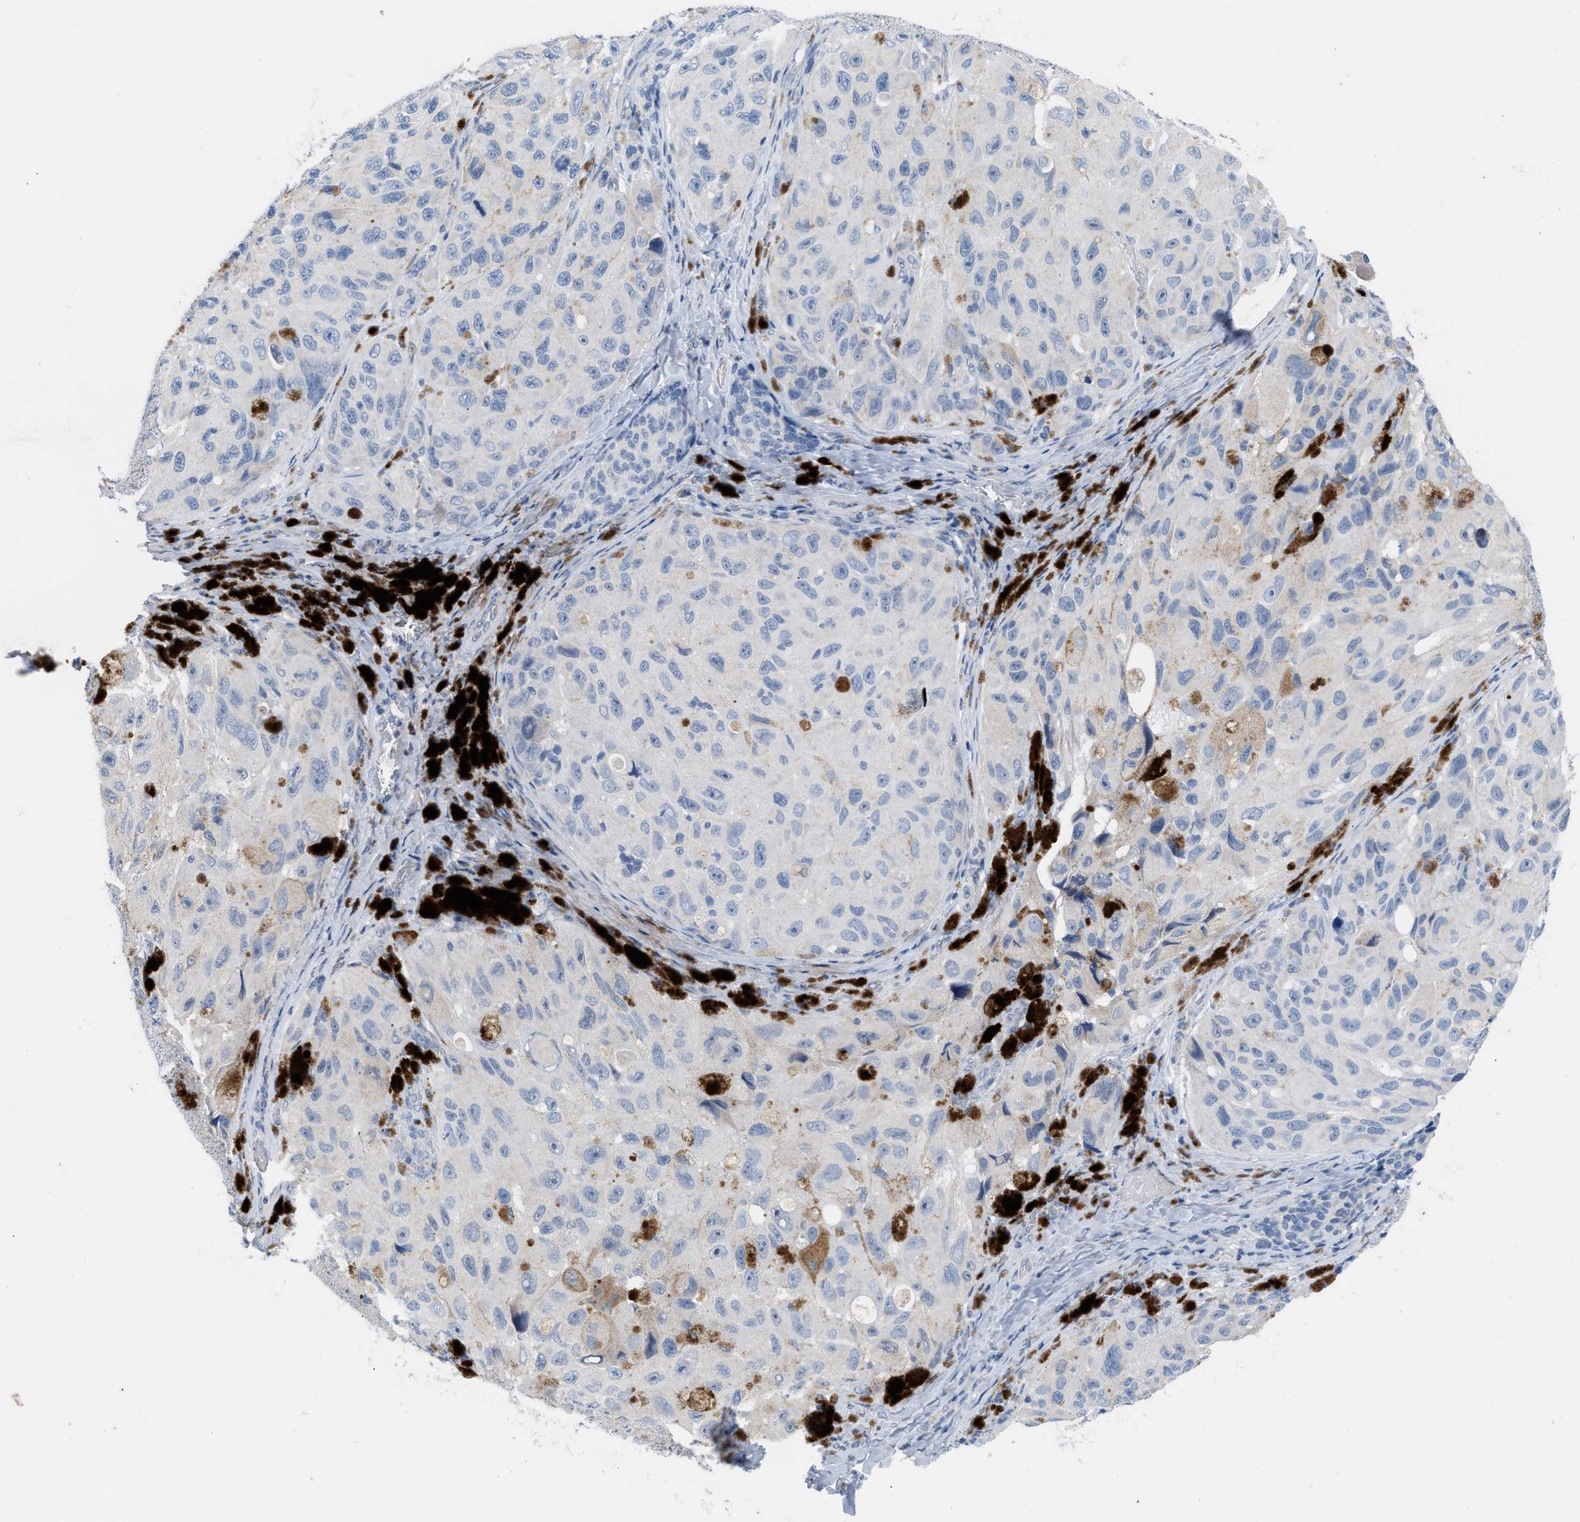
{"staining": {"intensity": "weak", "quantity": "<25%", "location": "cytoplasmic/membranous"}, "tissue": "melanoma", "cell_type": "Tumor cells", "image_type": "cancer", "snomed": [{"axis": "morphology", "description": "Malignant melanoma, NOS"}, {"axis": "topography", "description": "Skin"}], "caption": "Tumor cells are negative for protein expression in human malignant melanoma.", "gene": "HPX", "patient": {"sex": "female", "age": 73}}